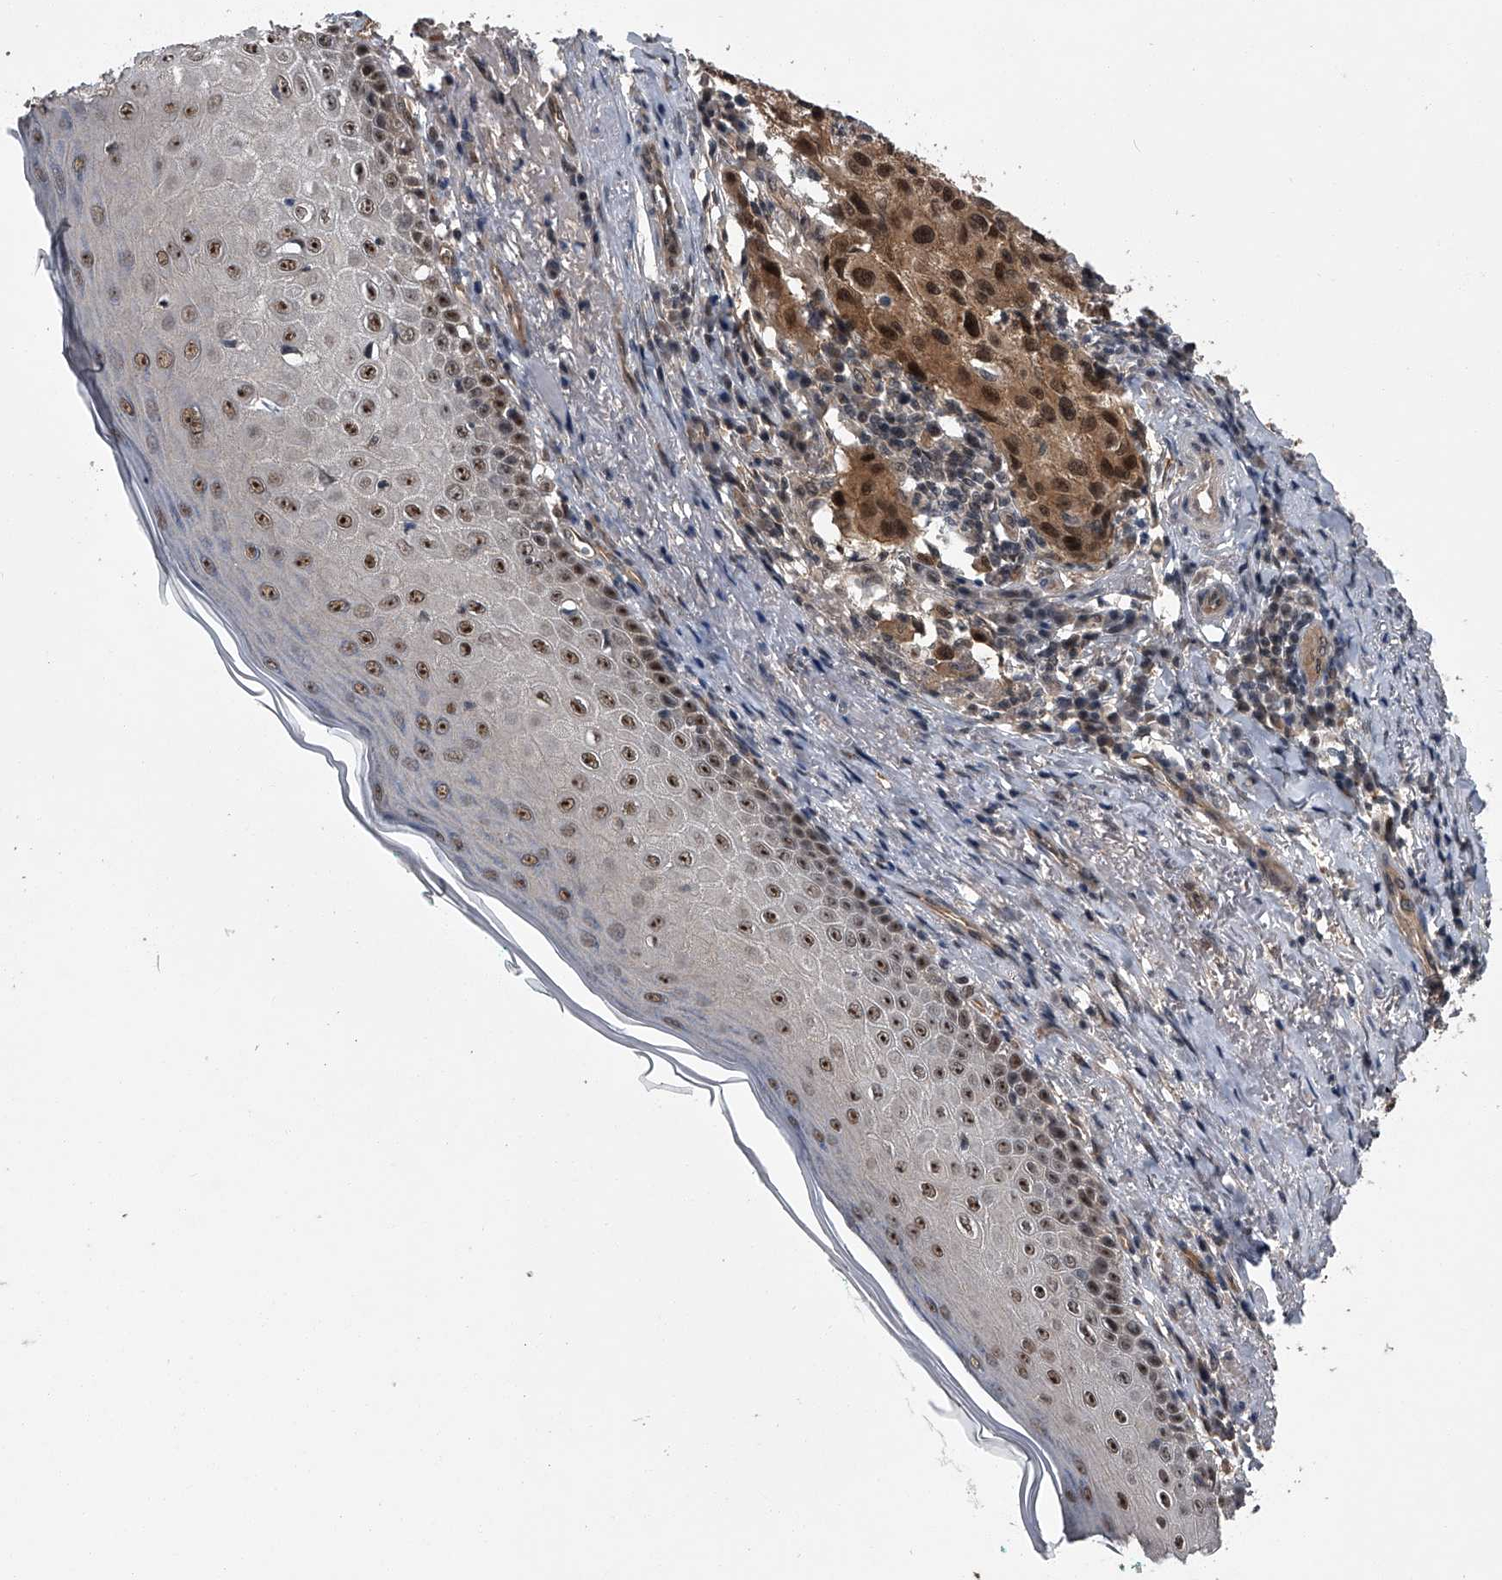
{"staining": {"intensity": "moderate", "quantity": ">75%", "location": "cytoplasmic/membranous,nuclear"}, "tissue": "melanoma", "cell_type": "Tumor cells", "image_type": "cancer", "snomed": [{"axis": "morphology", "description": "Necrosis, NOS"}, {"axis": "morphology", "description": "Malignant melanoma, NOS"}, {"axis": "topography", "description": "Skin"}], "caption": "High-power microscopy captured an immunohistochemistry micrograph of malignant melanoma, revealing moderate cytoplasmic/membranous and nuclear positivity in approximately >75% of tumor cells. (DAB (3,3'-diaminobenzidine) = brown stain, brightfield microscopy at high magnification).", "gene": "SLC12A8", "patient": {"sex": "female", "age": 87}}